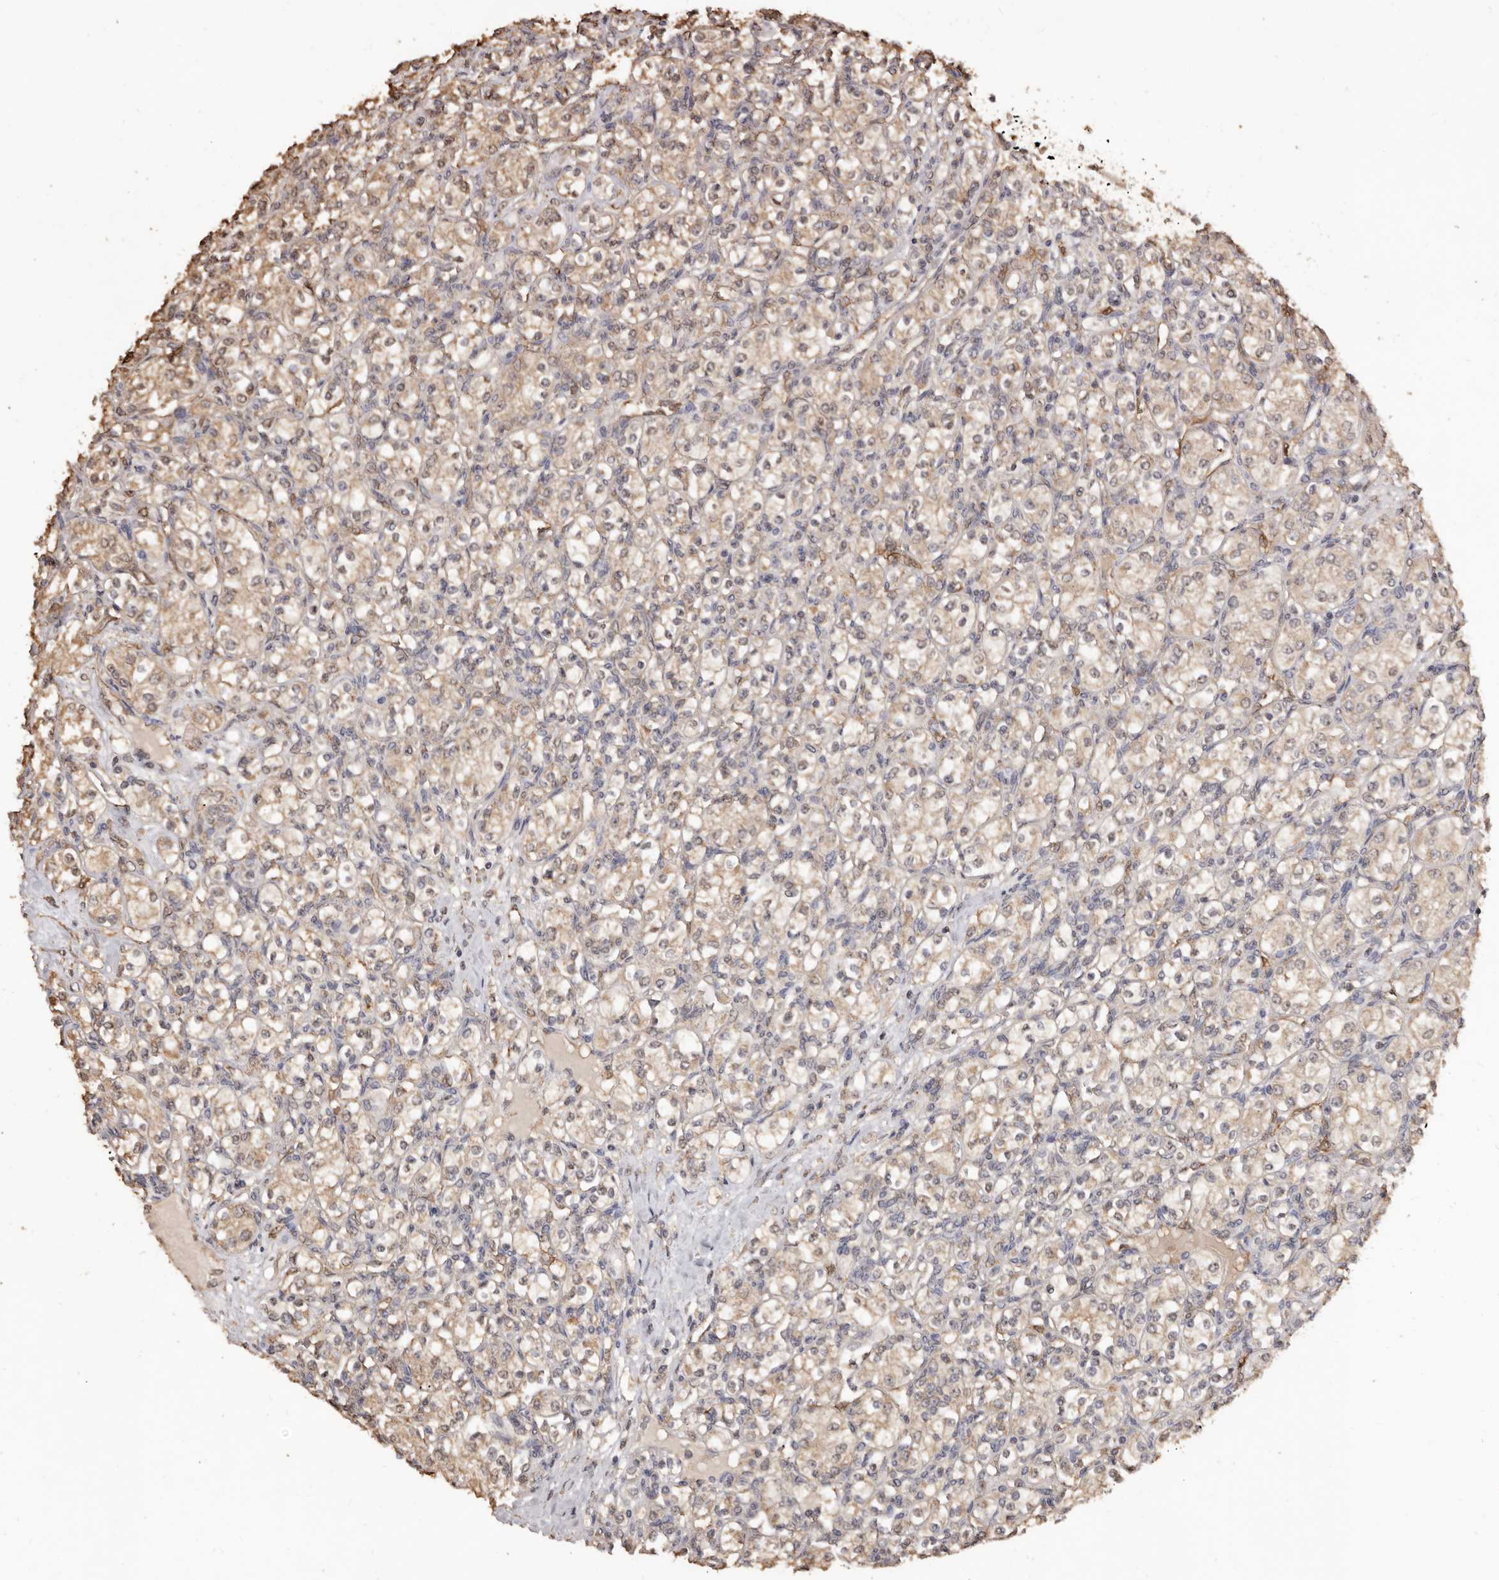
{"staining": {"intensity": "weak", "quantity": ">75%", "location": "cytoplasmic/membranous"}, "tissue": "renal cancer", "cell_type": "Tumor cells", "image_type": "cancer", "snomed": [{"axis": "morphology", "description": "Adenocarcinoma, NOS"}, {"axis": "topography", "description": "Kidney"}], "caption": "An immunohistochemistry photomicrograph of neoplastic tissue is shown. Protein staining in brown highlights weak cytoplasmic/membranous positivity in adenocarcinoma (renal) within tumor cells.", "gene": "INAVA", "patient": {"sex": "male", "age": 77}}